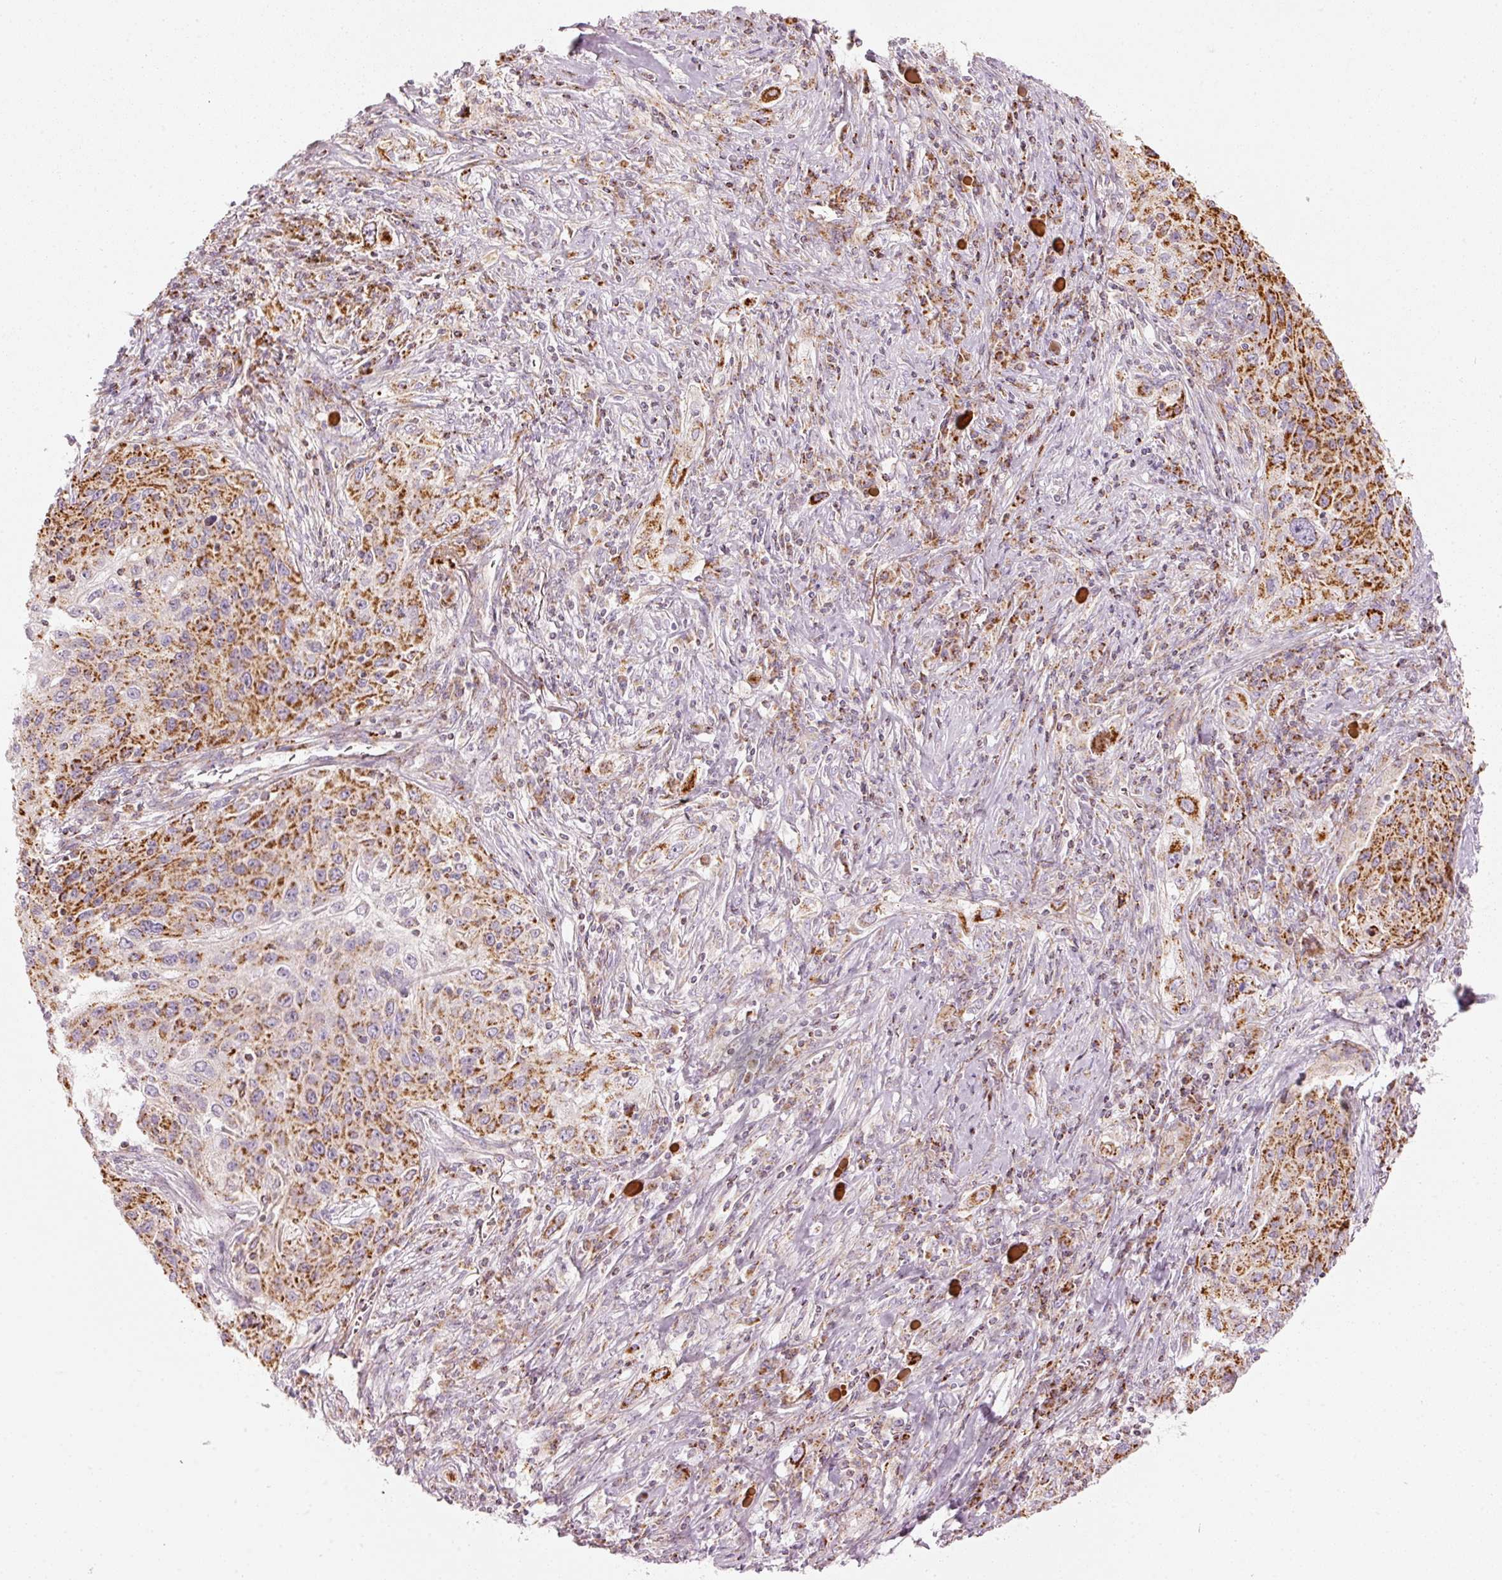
{"staining": {"intensity": "moderate", "quantity": ">75%", "location": "cytoplasmic/membranous"}, "tissue": "lung cancer", "cell_type": "Tumor cells", "image_type": "cancer", "snomed": [{"axis": "morphology", "description": "Squamous cell carcinoma, NOS"}, {"axis": "topography", "description": "Lung"}], "caption": "The histopathology image shows staining of squamous cell carcinoma (lung), revealing moderate cytoplasmic/membranous protein positivity (brown color) within tumor cells.", "gene": "C17orf98", "patient": {"sex": "female", "age": 69}}